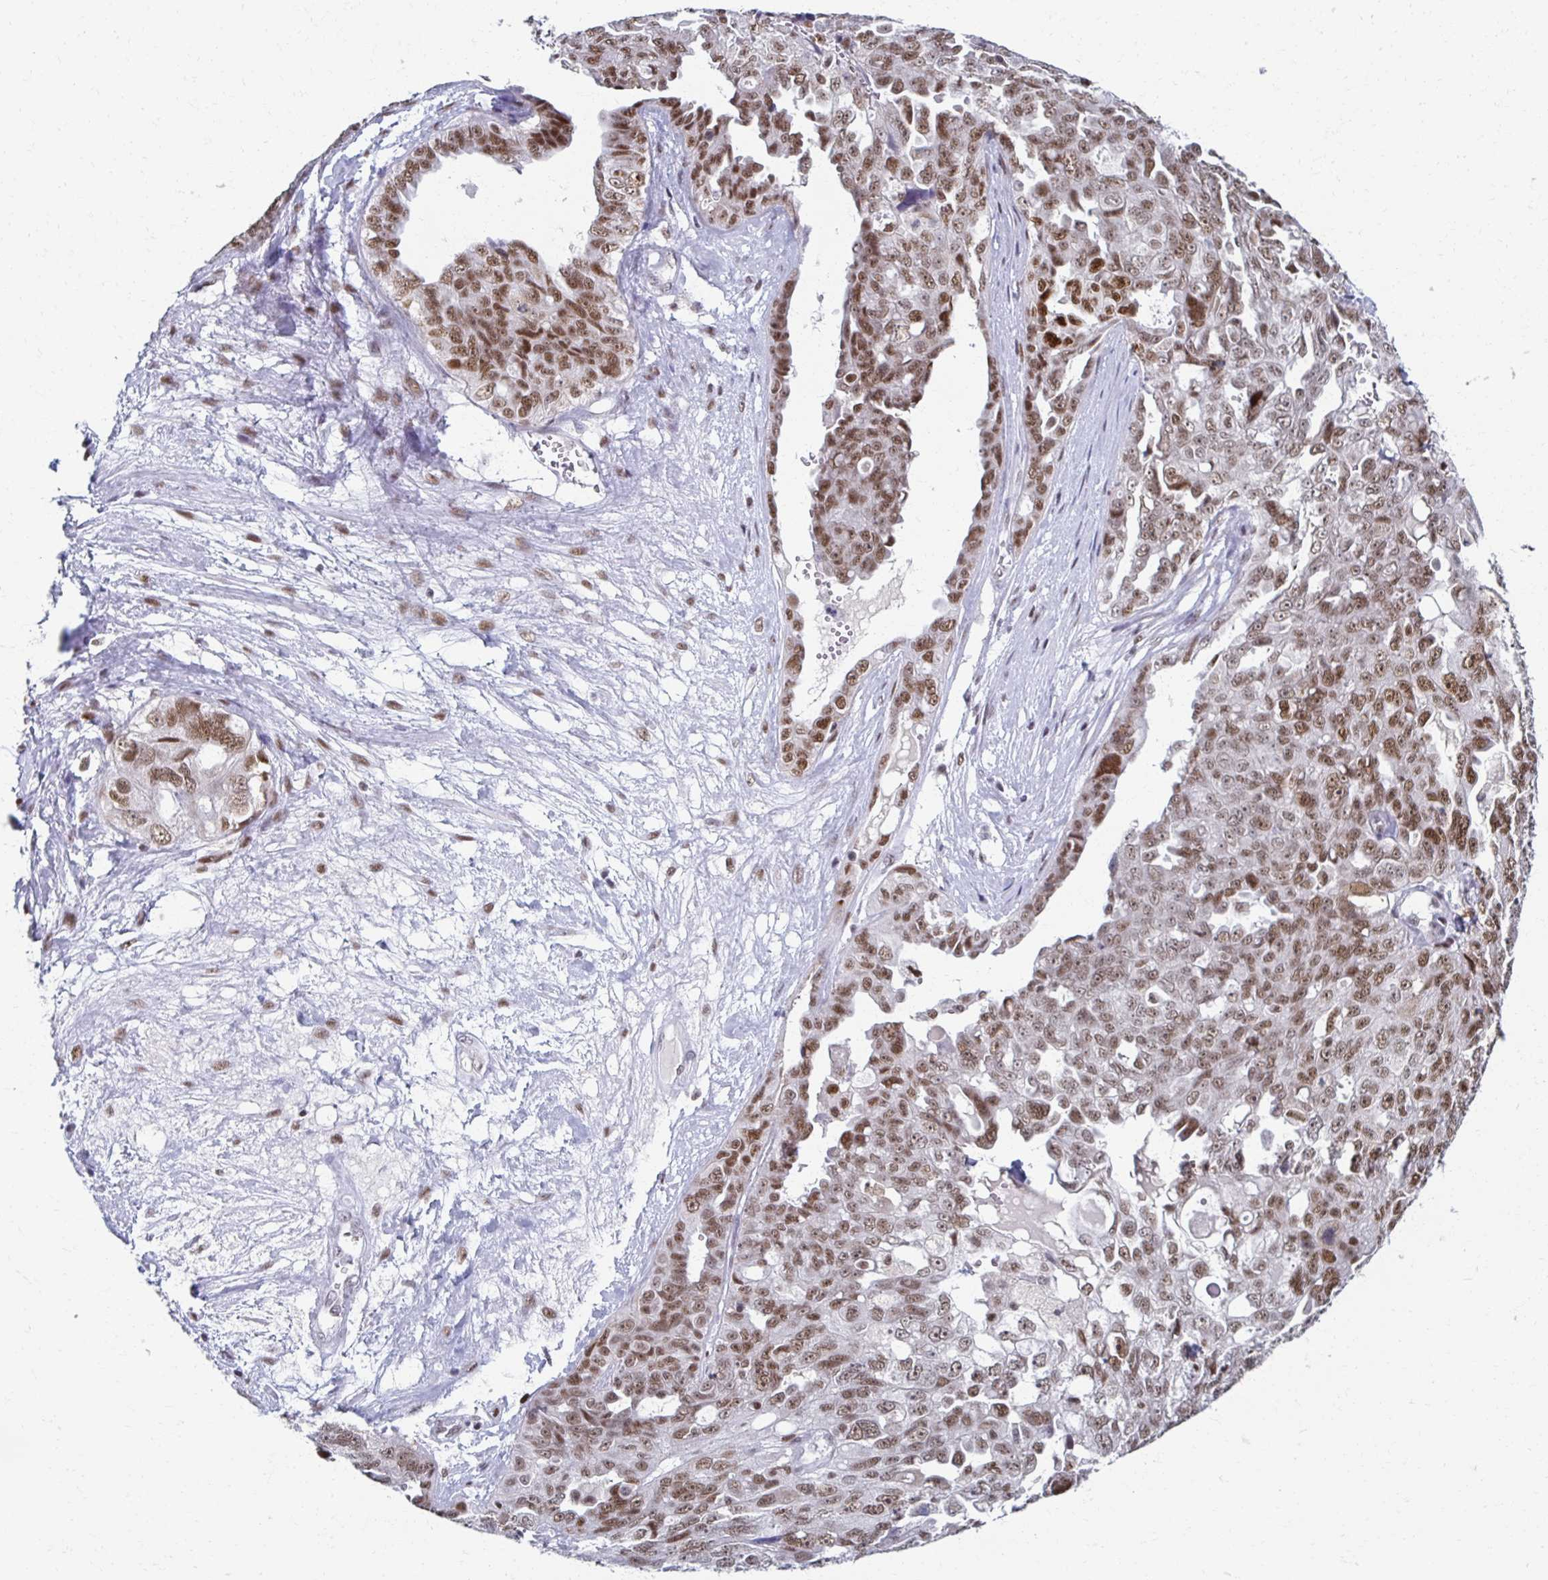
{"staining": {"intensity": "moderate", "quantity": ">75%", "location": "nuclear"}, "tissue": "ovarian cancer", "cell_type": "Tumor cells", "image_type": "cancer", "snomed": [{"axis": "morphology", "description": "Carcinoma, endometroid"}, {"axis": "topography", "description": "Ovary"}], "caption": "Immunohistochemistry (IHC) (DAB) staining of human ovarian cancer (endometroid carcinoma) shows moderate nuclear protein staining in about >75% of tumor cells.", "gene": "IRF7", "patient": {"sex": "female", "age": 70}}